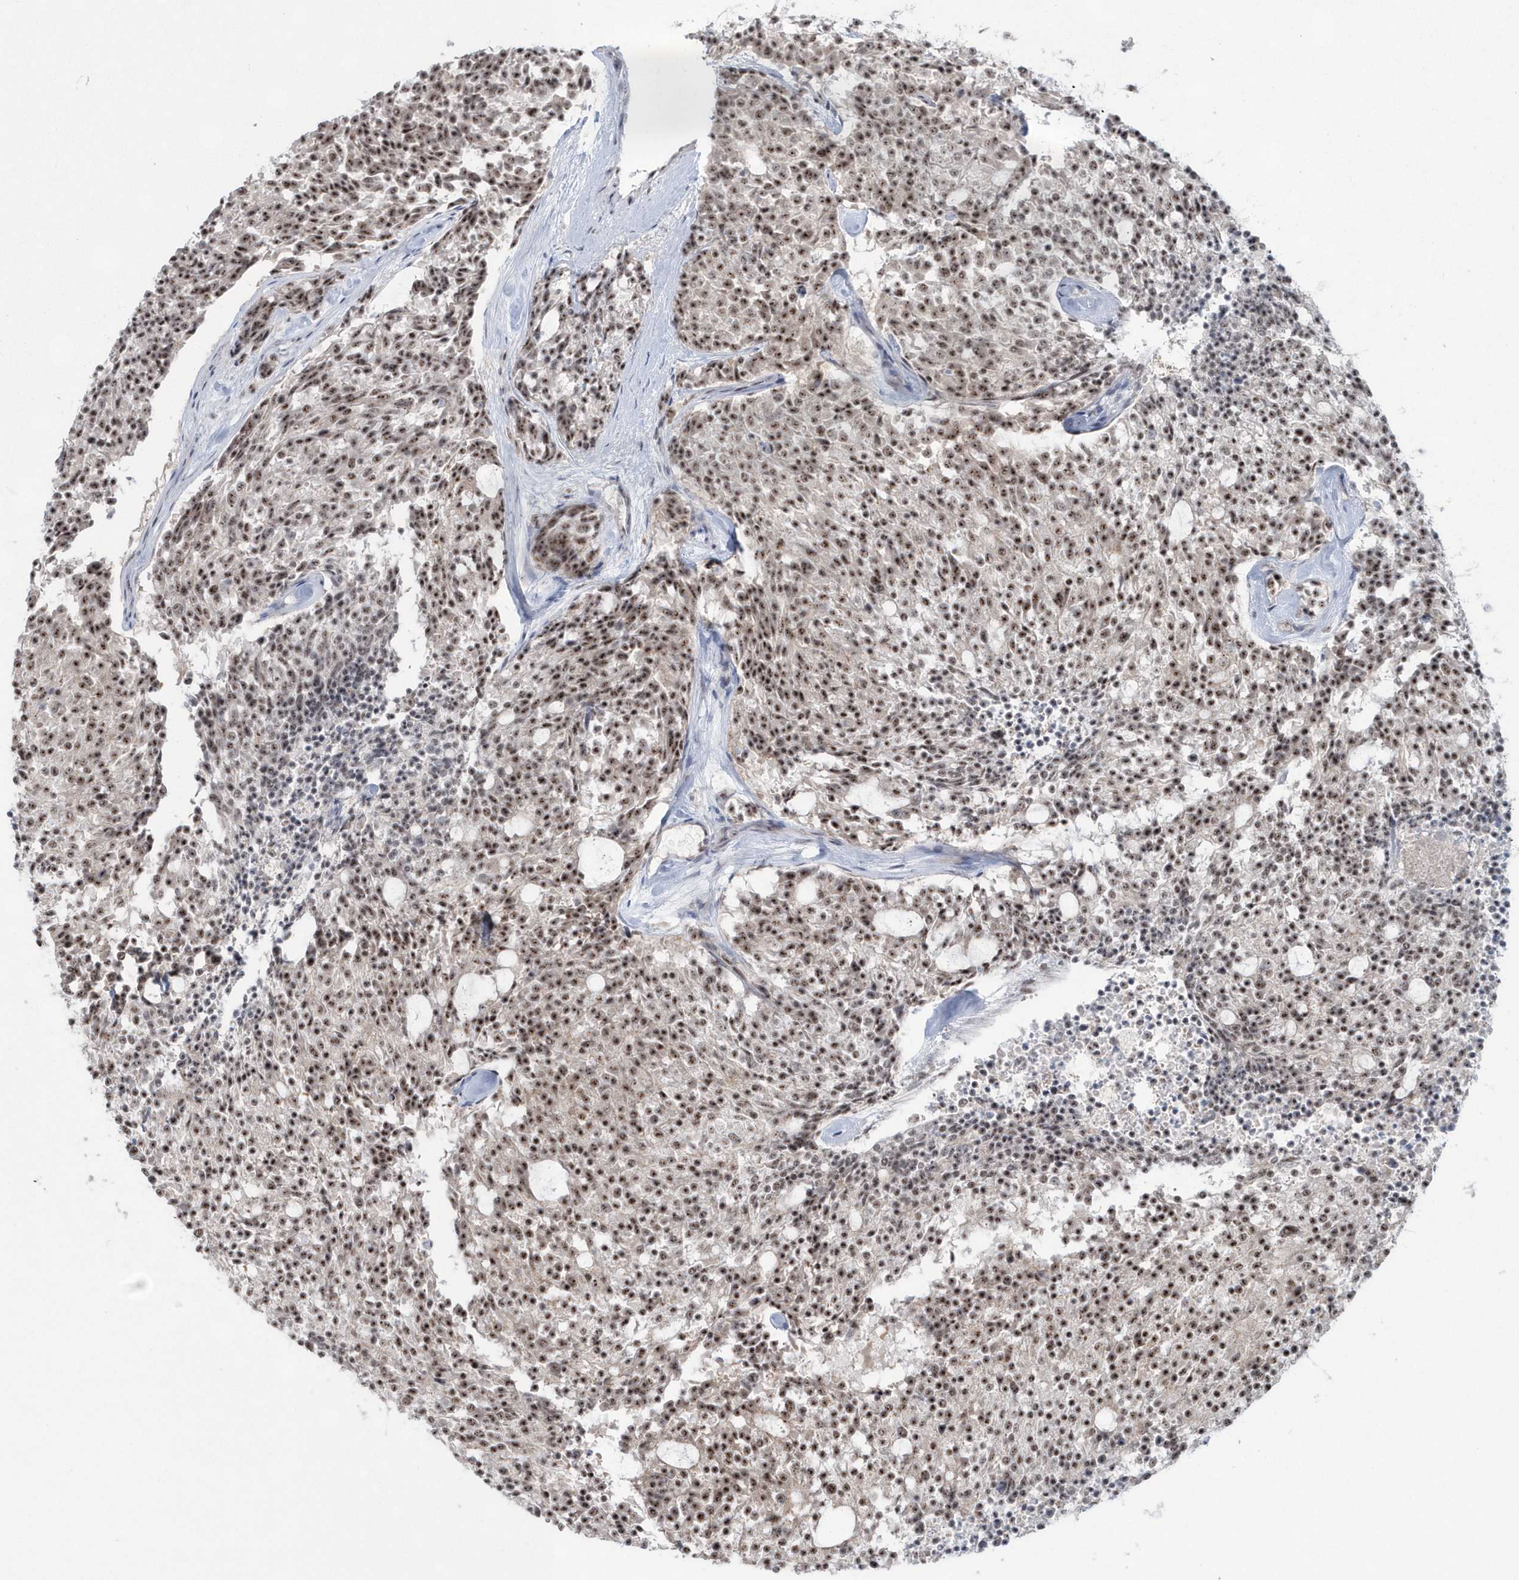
{"staining": {"intensity": "moderate", "quantity": ">75%", "location": "nuclear"}, "tissue": "carcinoid", "cell_type": "Tumor cells", "image_type": "cancer", "snomed": [{"axis": "morphology", "description": "Carcinoid, malignant, NOS"}, {"axis": "topography", "description": "Pancreas"}], "caption": "Carcinoid (malignant) was stained to show a protein in brown. There is medium levels of moderate nuclear staining in about >75% of tumor cells.", "gene": "KDM6B", "patient": {"sex": "female", "age": 54}}